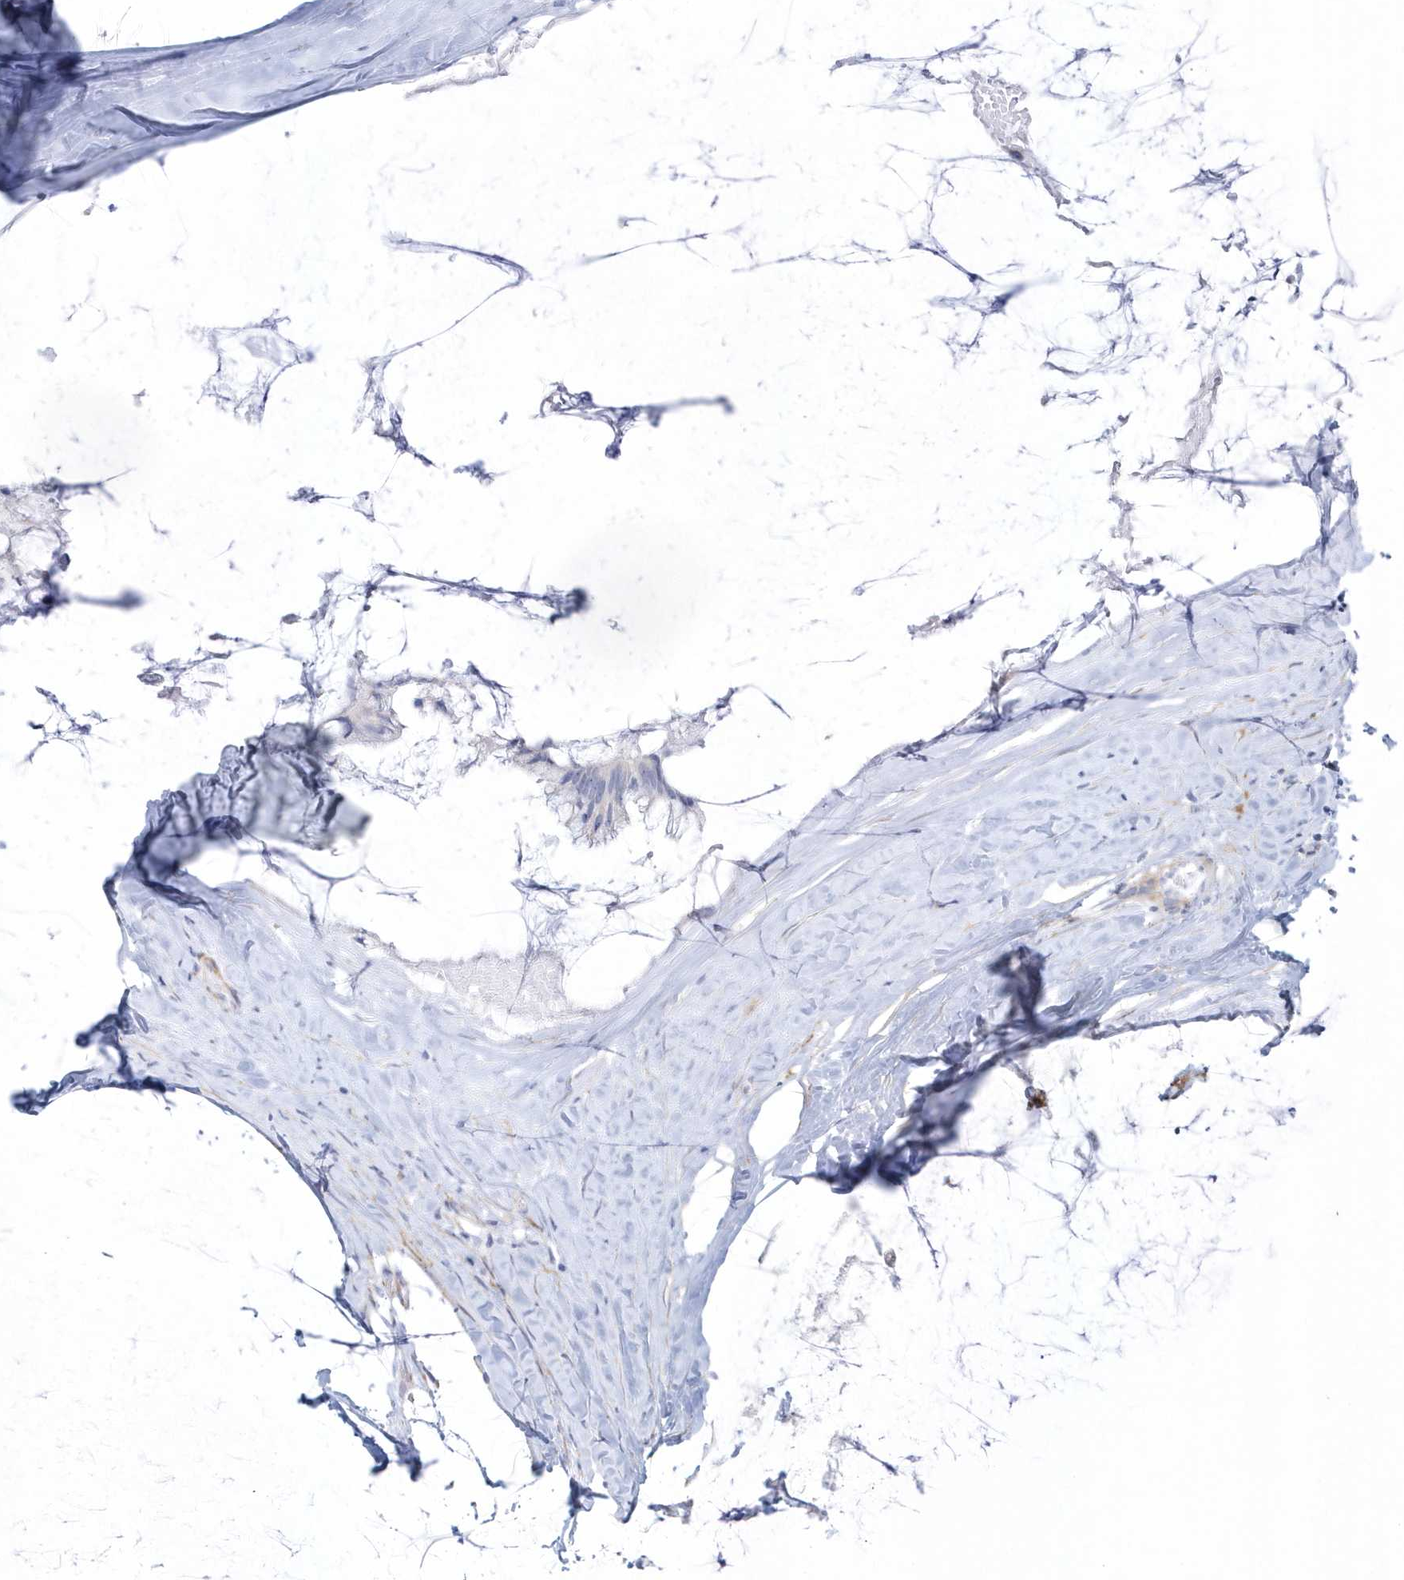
{"staining": {"intensity": "negative", "quantity": "none", "location": "none"}, "tissue": "ovarian cancer", "cell_type": "Tumor cells", "image_type": "cancer", "snomed": [{"axis": "morphology", "description": "Cystadenocarcinoma, mucinous, NOS"}, {"axis": "topography", "description": "Ovary"}], "caption": "This micrograph is of ovarian cancer (mucinous cystadenocarcinoma) stained with IHC to label a protein in brown with the nuclei are counter-stained blue. There is no staining in tumor cells. Brightfield microscopy of IHC stained with DAB (3,3'-diaminobenzidine) (brown) and hematoxylin (blue), captured at high magnification.", "gene": "WDR27", "patient": {"sex": "female", "age": 39}}